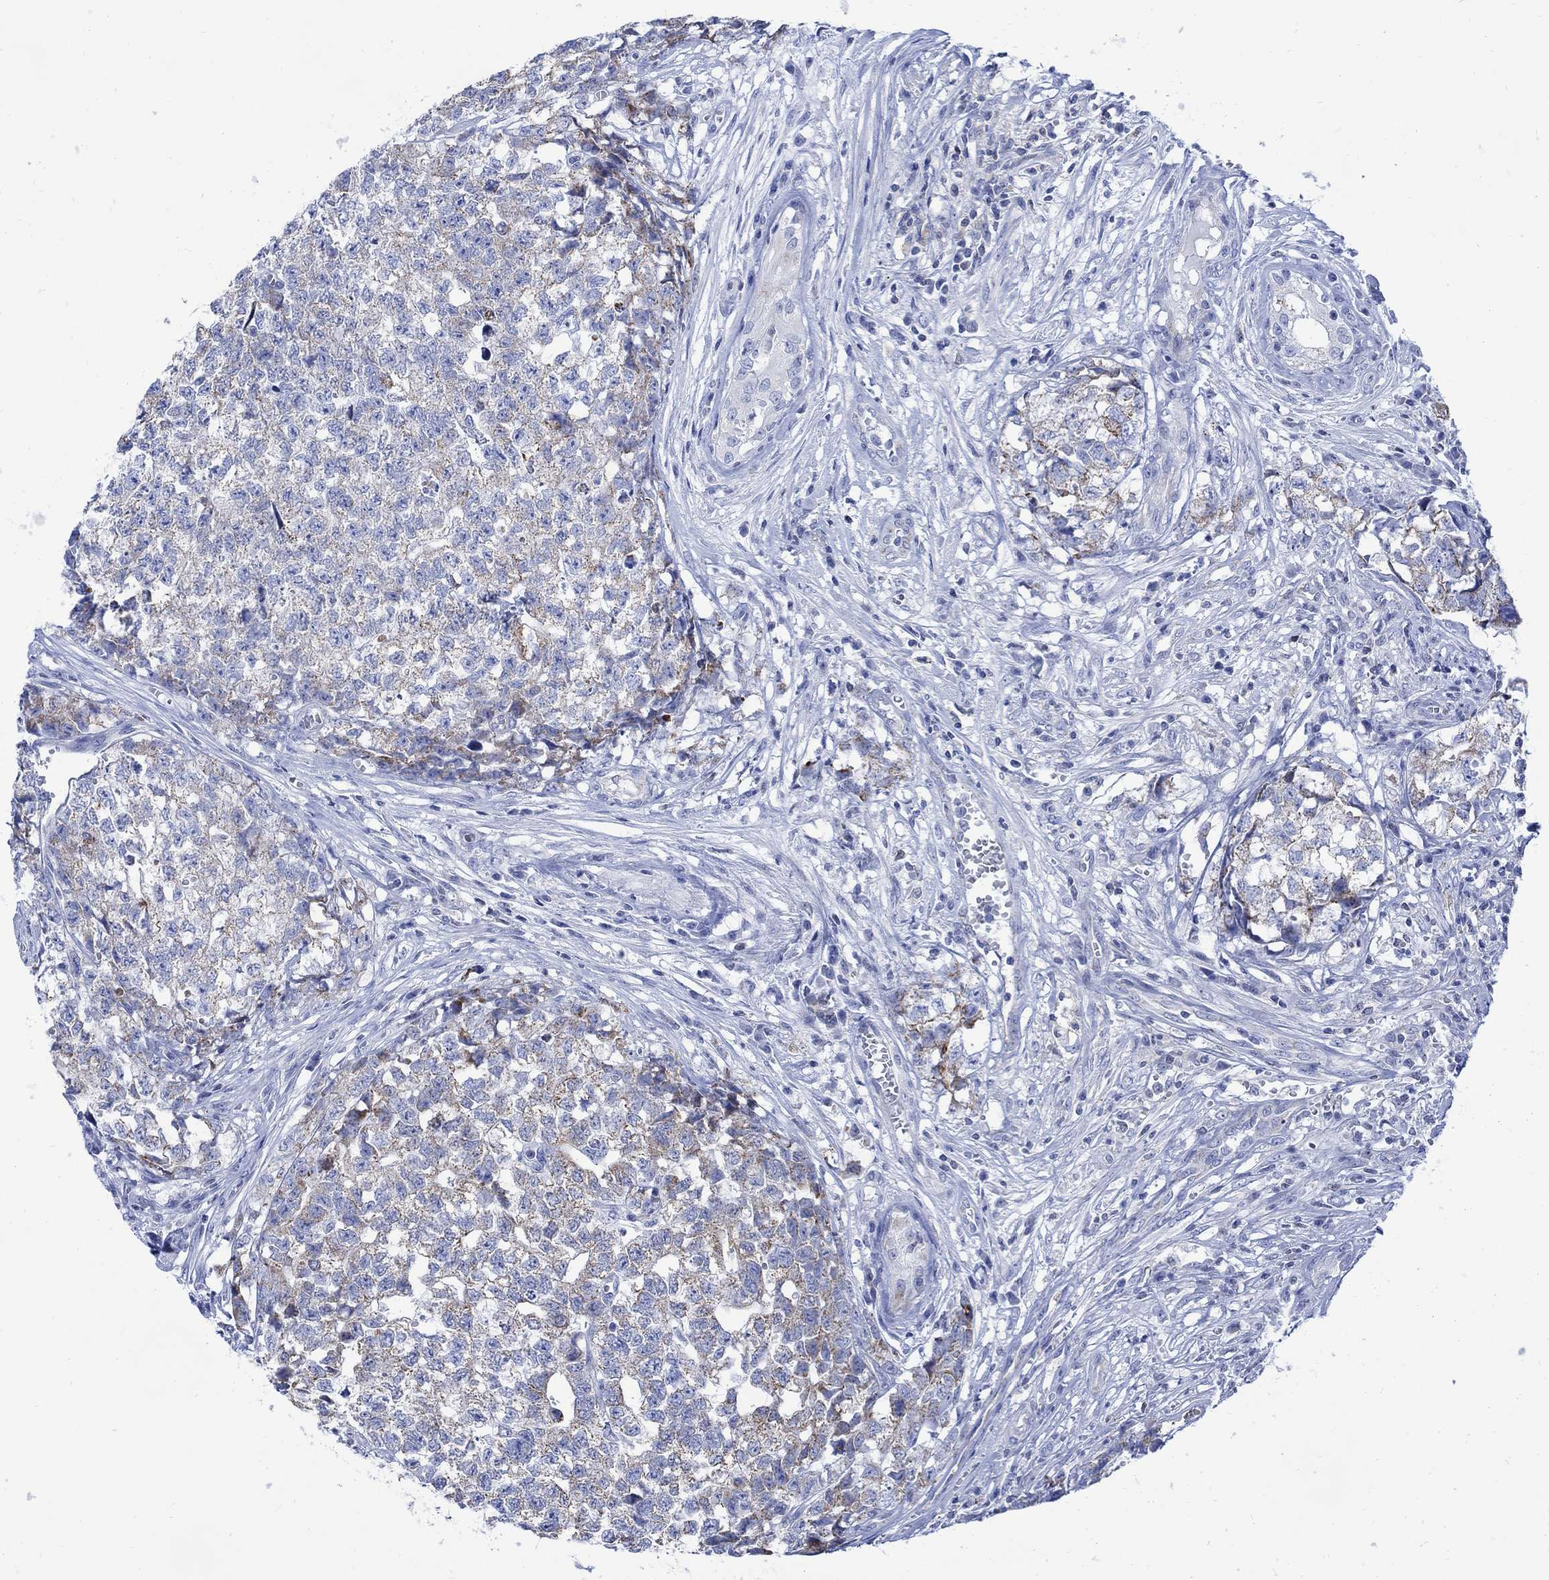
{"staining": {"intensity": "moderate", "quantity": "<25%", "location": "cytoplasmic/membranous"}, "tissue": "testis cancer", "cell_type": "Tumor cells", "image_type": "cancer", "snomed": [{"axis": "morphology", "description": "Seminoma, NOS"}, {"axis": "morphology", "description": "Carcinoma, Embryonal, NOS"}, {"axis": "topography", "description": "Testis"}], "caption": "About <25% of tumor cells in testis cancer show moderate cytoplasmic/membranous protein expression as visualized by brown immunohistochemical staining.", "gene": "CPLX2", "patient": {"sex": "male", "age": 22}}